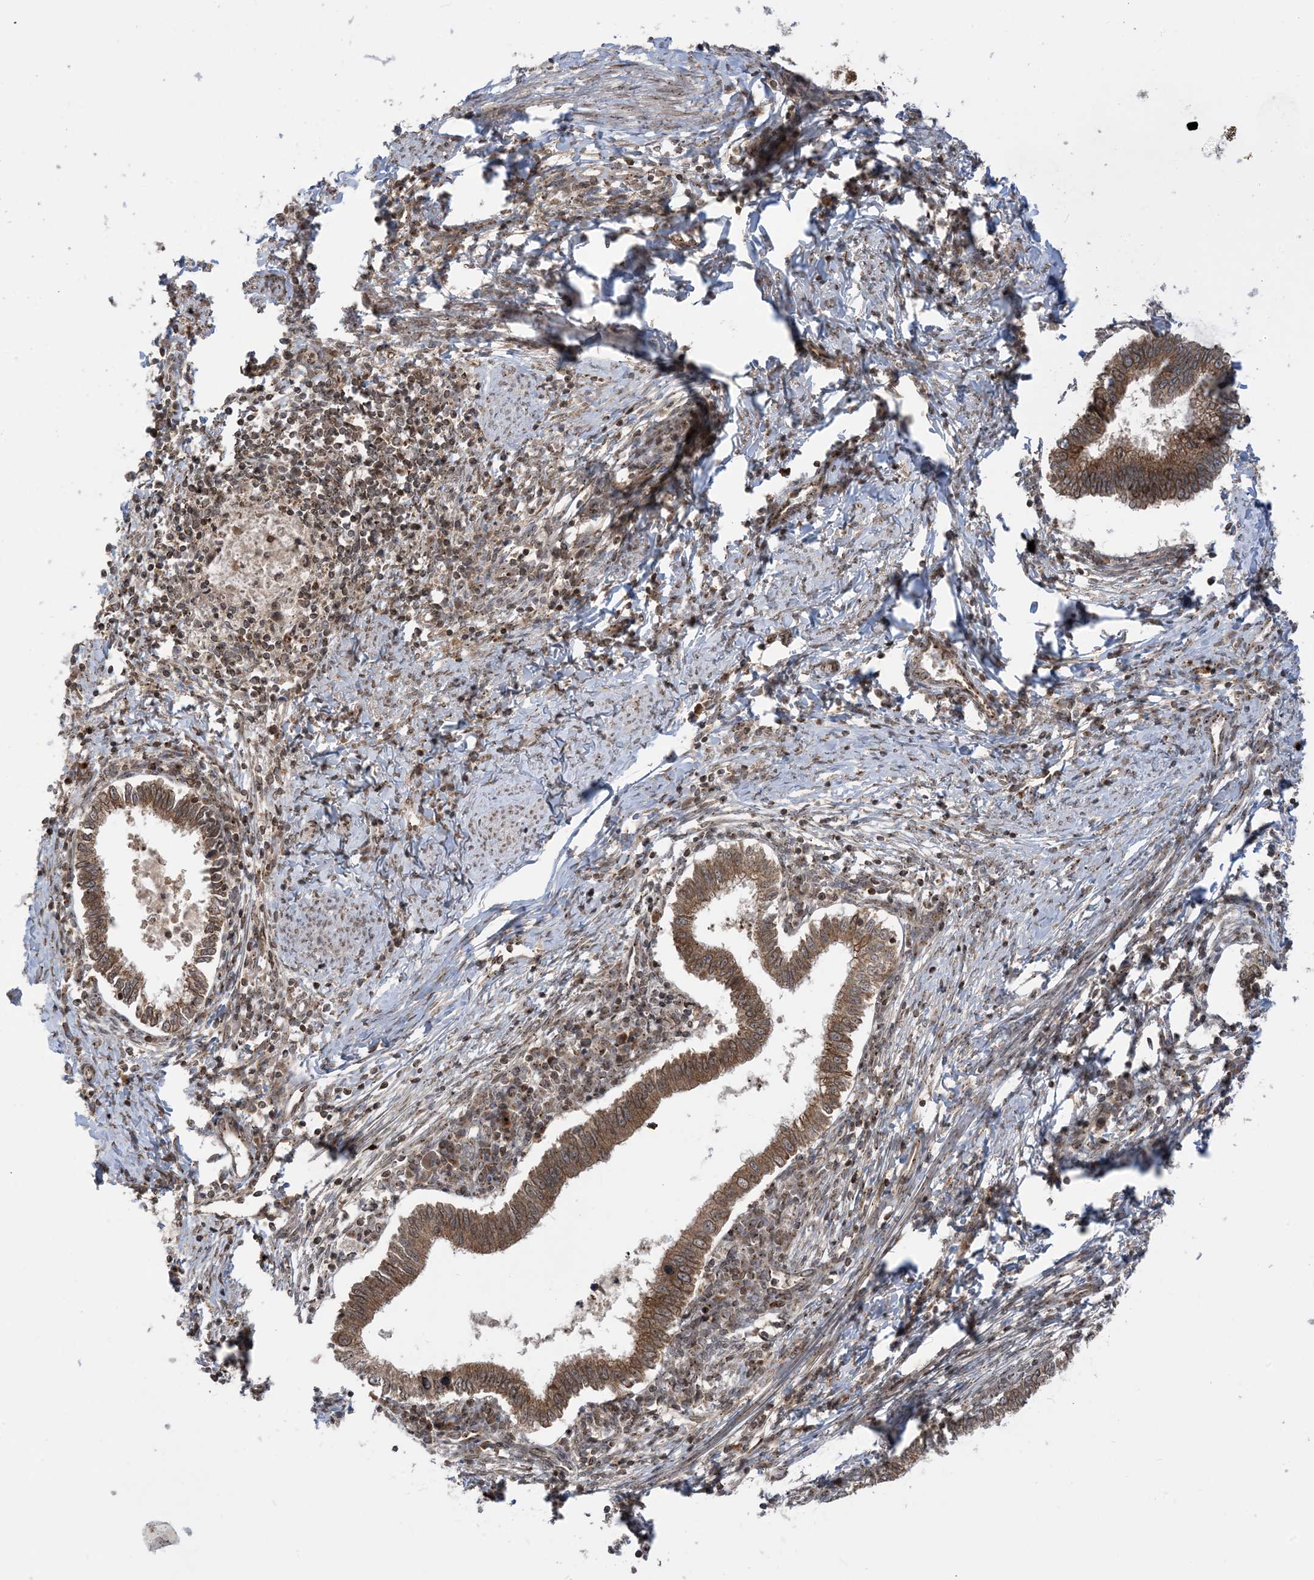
{"staining": {"intensity": "moderate", "quantity": ">75%", "location": "cytoplasmic/membranous"}, "tissue": "cervical cancer", "cell_type": "Tumor cells", "image_type": "cancer", "snomed": [{"axis": "morphology", "description": "Adenocarcinoma, NOS"}, {"axis": "topography", "description": "Cervix"}], "caption": "Cervical cancer (adenocarcinoma) stained with IHC exhibits moderate cytoplasmic/membranous expression in about >75% of tumor cells.", "gene": "CASP4", "patient": {"sex": "female", "age": 36}}